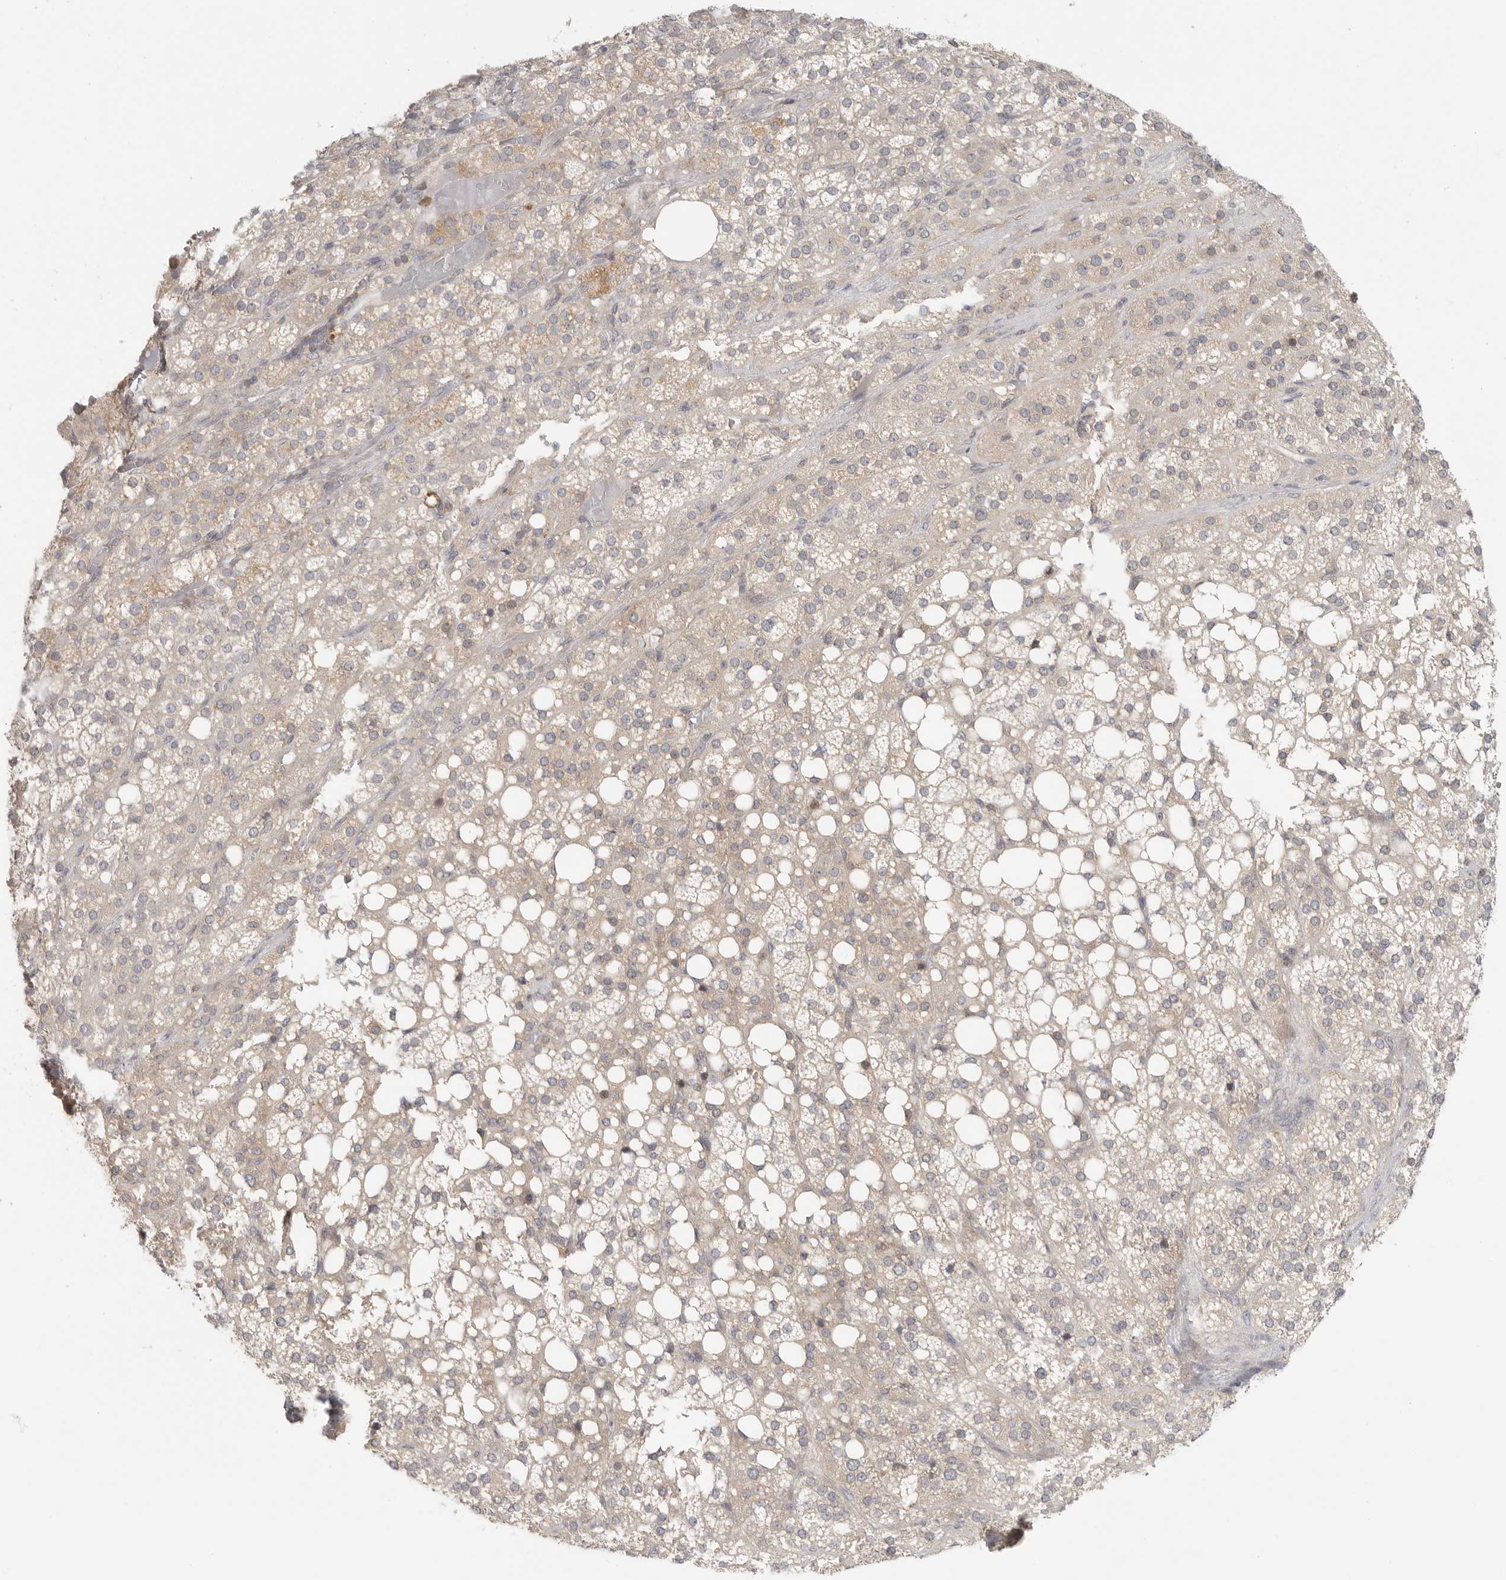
{"staining": {"intensity": "weak", "quantity": "25%-75%", "location": "cytoplasmic/membranous"}, "tissue": "adrenal gland", "cell_type": "Glandular cells", "image_type": "normal", "snomed": [{"axis": "morphology", "description": "Normal tissue, NOS"}, {"axis": "topography", "description": "Adrenal gland"}], "caption": "Weak cytoplasmic/membranous staining is appreciated in approximately 25%-75% of glandular cells in normal adrenal gland.", "gene": "HDAC6", "patient": {"sex": "female", "age": 59}}